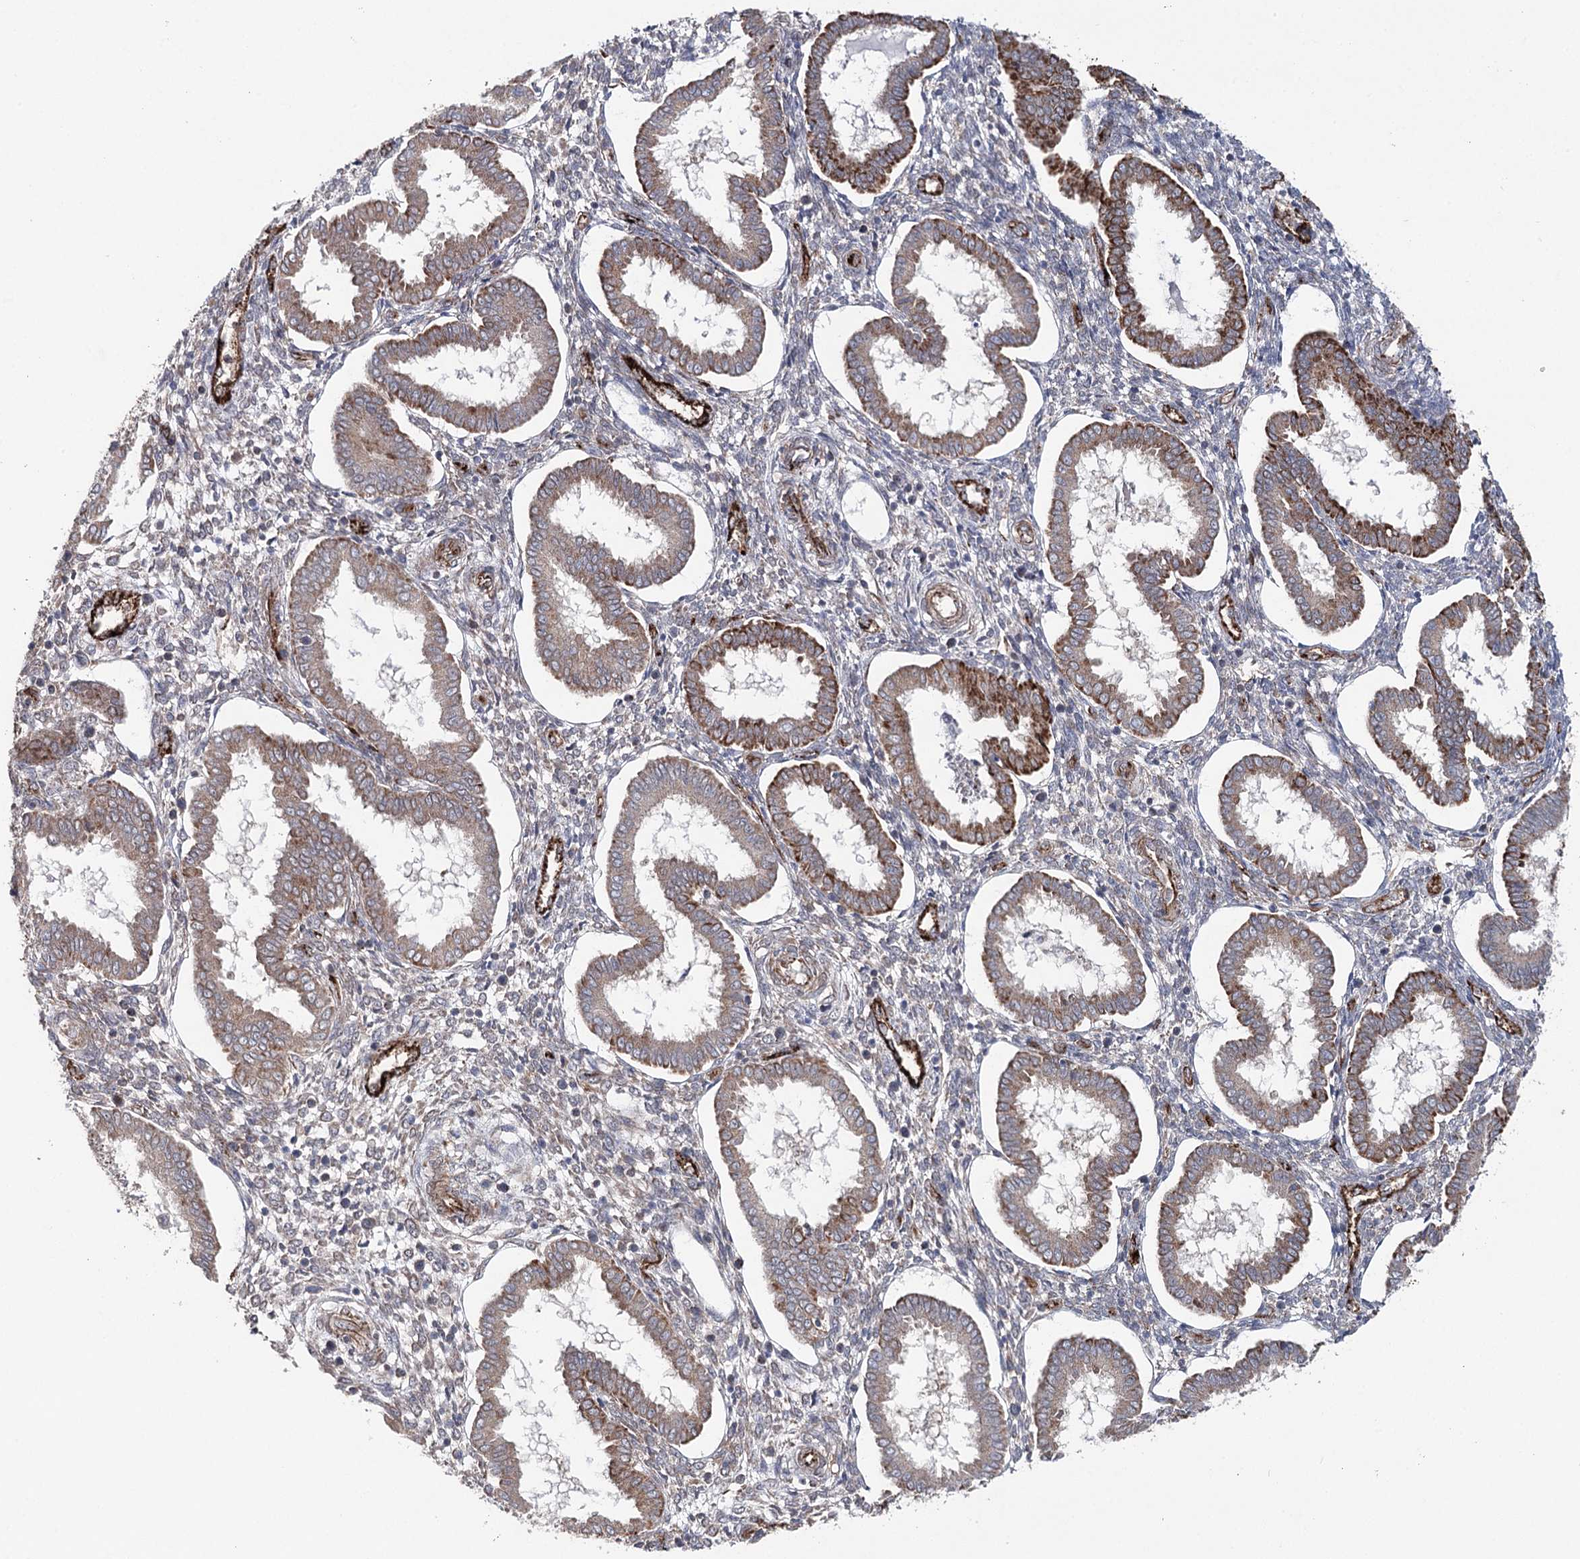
{"staining": {"intensity": "negative", "quantity": "none", "location": "none"}, "tissue": "endometrium", "cell_type": "Cells in endometrial stroma", "image_type": "normal", "snomed": [{"axis": "morphology", "description": "Normal tissue, NOS"}, {"axis": "topography", "description": "Endometrium"}], "caption": "The photomicrograph displays no staining of cells in endometrial stroma in unremarkable endometrium. Nuclei are stained in blue.", "gene": "MIB1", "patient": {"sex": "female", "age": 24}}